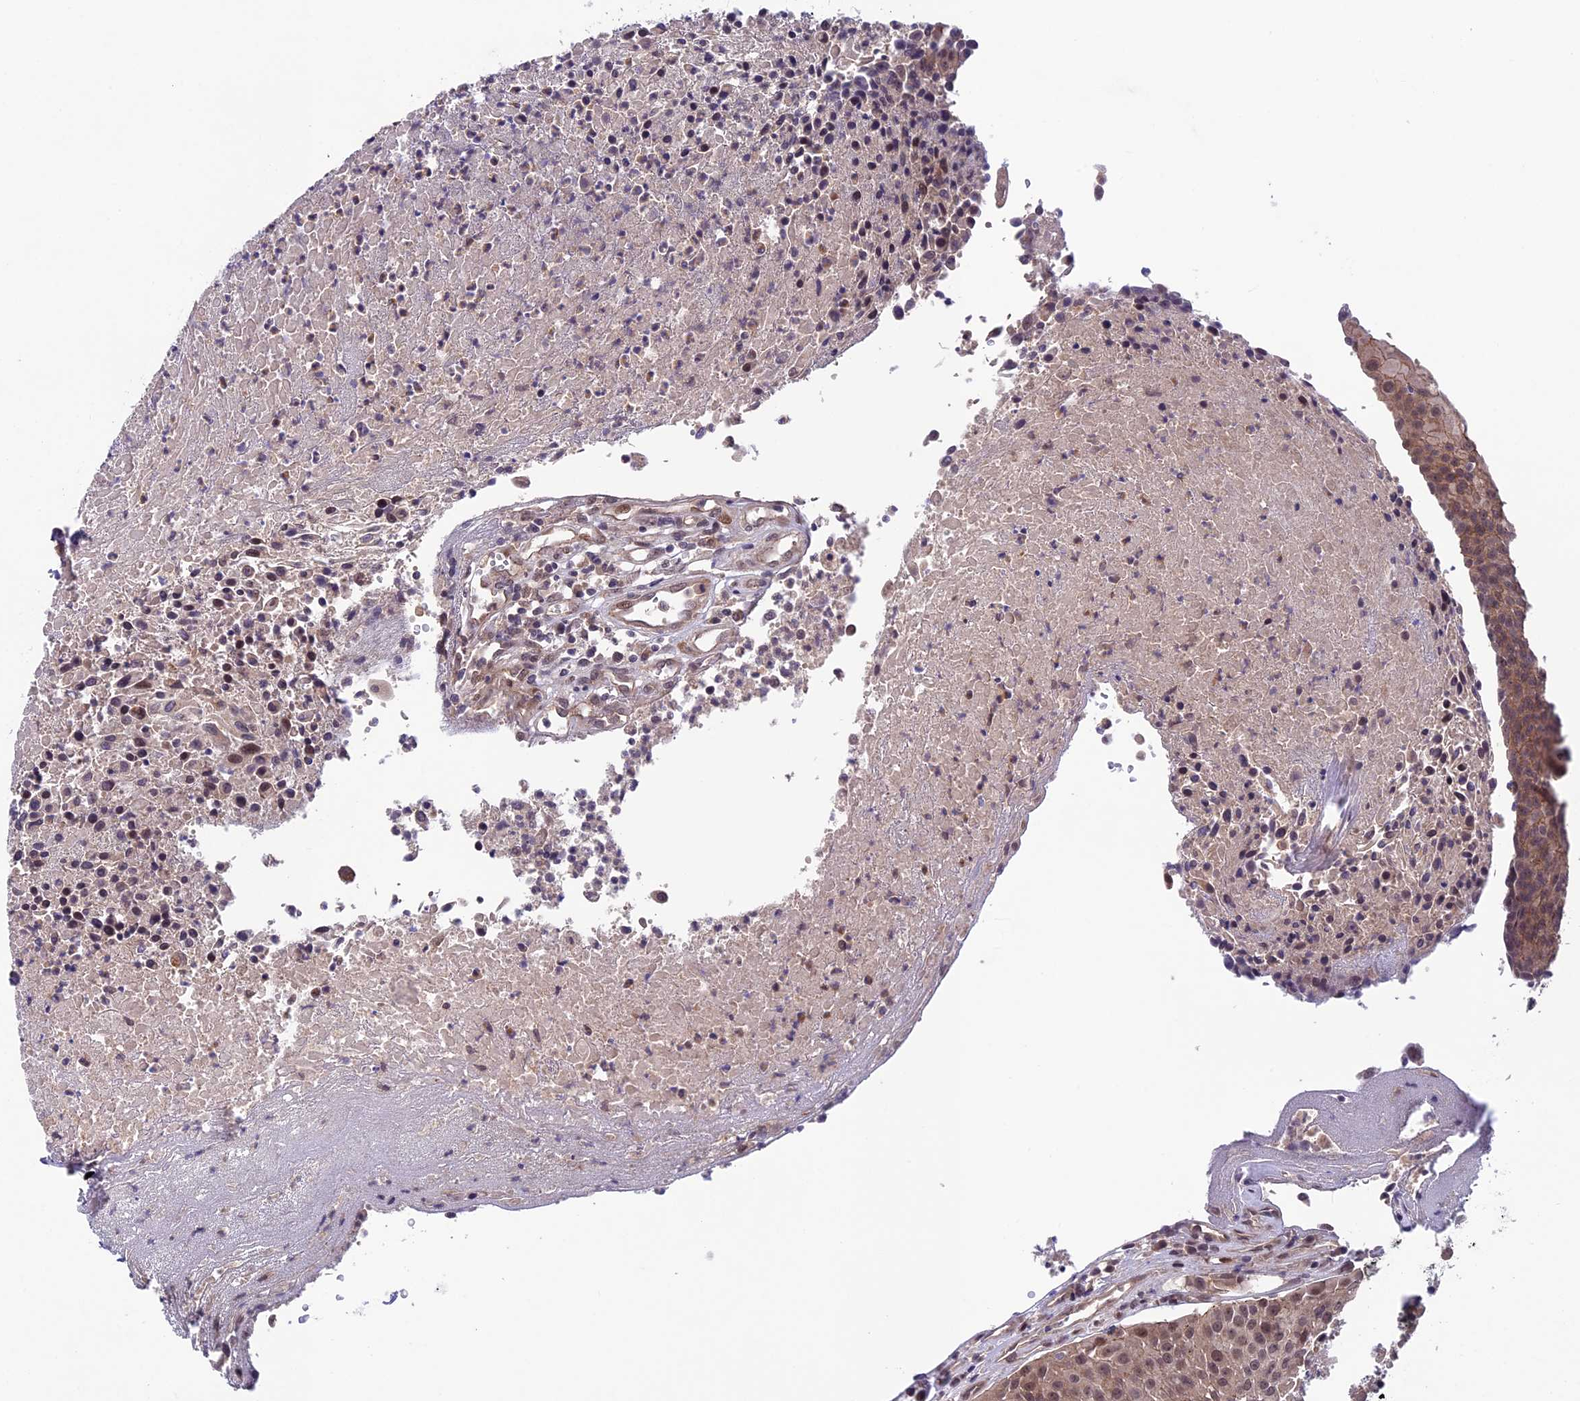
{"staining": {"intensity": "weak", "quantity": "25%-75%", "location": "cytoplasmic/membranous,nuclear"}, "tissue": "urothelial cancer", "cell_type": "Tumor cells", "image_type": "cancer", "snomed": [{"axis": "morphology", "description": "Urothelial carcinoma, High grade"}, {"axis": "topography", "description": "Urinary bladder"}], "caption": "Urothelial carcinoma (high-grade) was stained to show a protein in brown. There is low levels of weak cytoplasmic/membranous and nuclear expression in approximately 25%-75% of tumor cells. (Brightfield microscopy of DAB IHC at high magnification).", "gene": "SIPA1L3", "patient": {"sex": "female", "age": 85}}